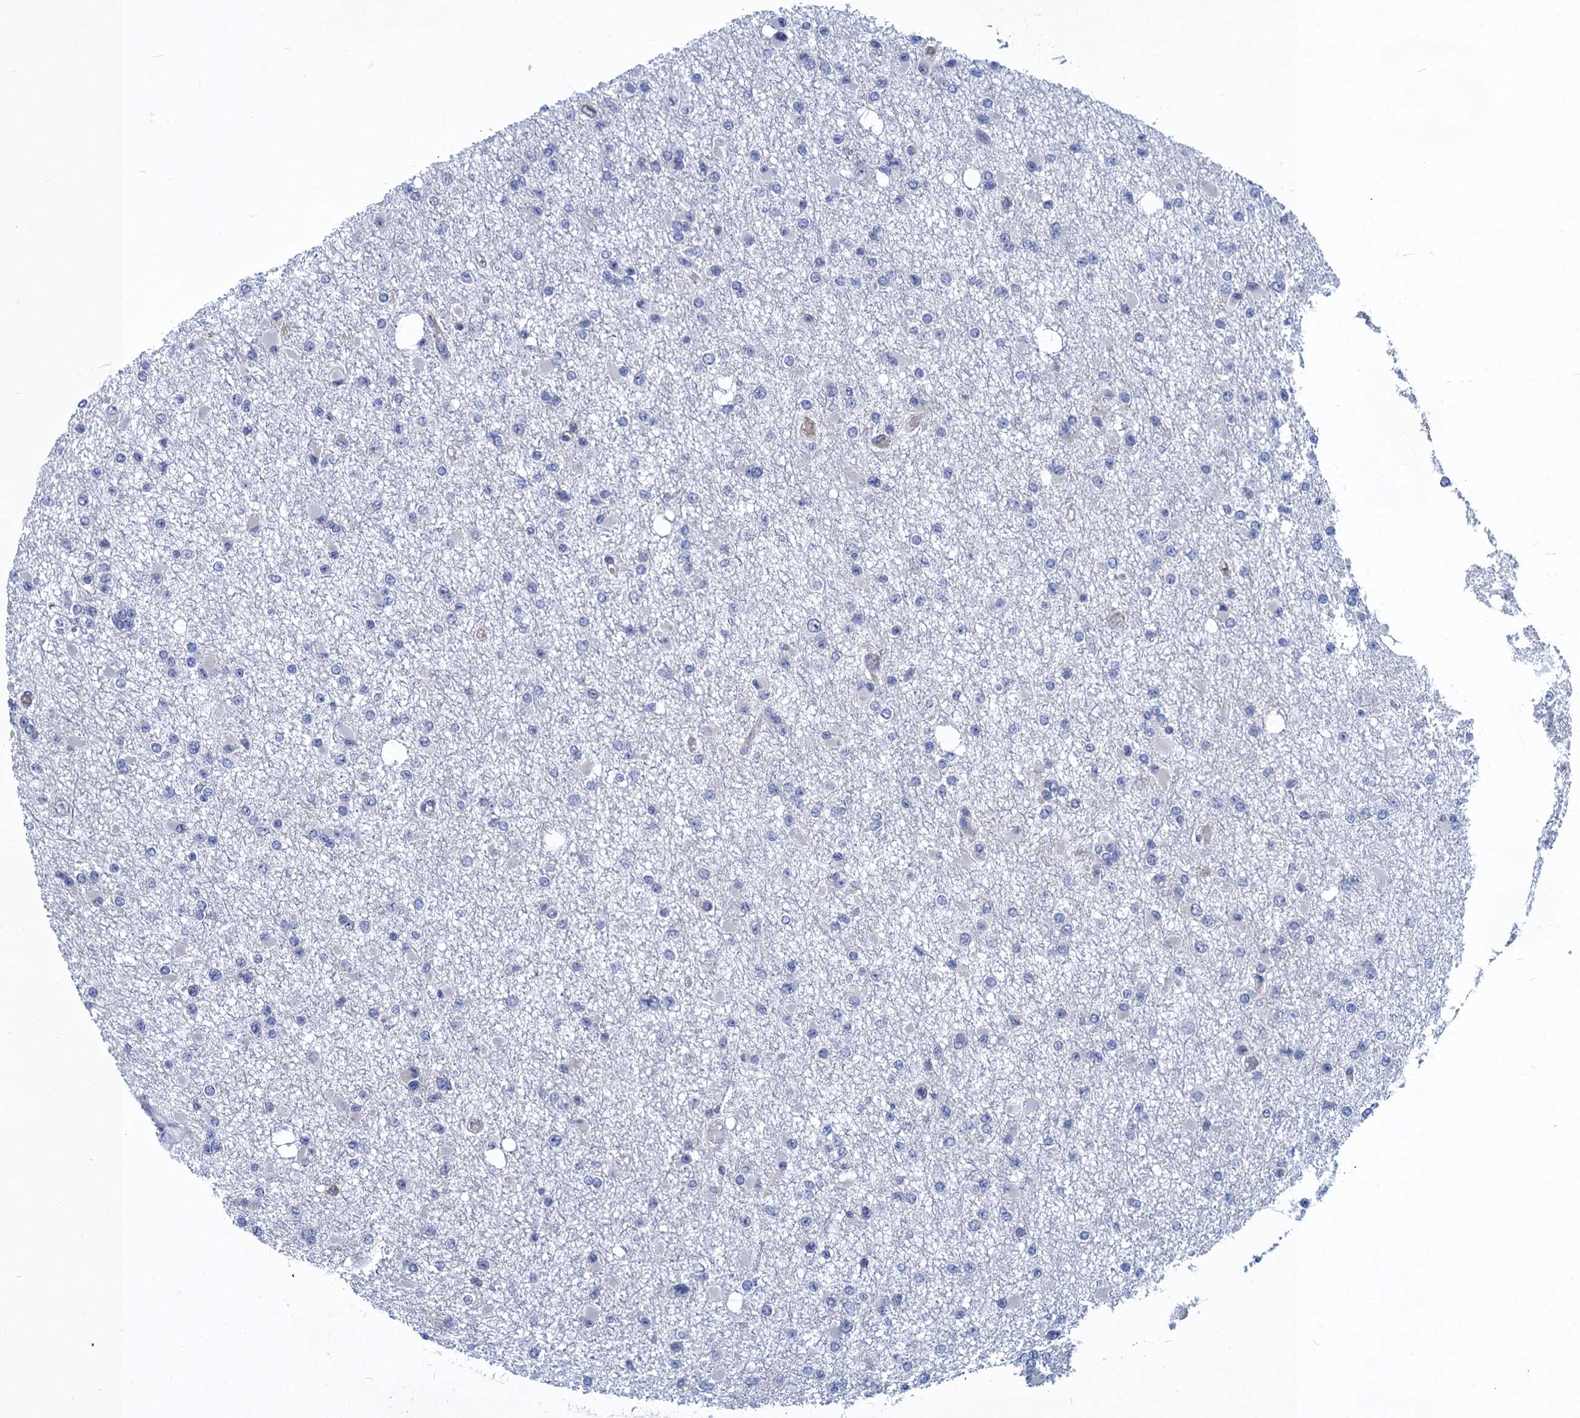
{"staining": {"intensity": "negative", "quantity": "none", "location": "none"}, "tissue": "glioma", "cell_type": "Tumor cells", "image_type": "cancer", "snomed": [{"axis": "morphology", "description": "Glioma, malignant, Low grade"}, {"axis": "topography", "description": "Brain"}], "caption": "High magnification brightfield microscopy of malignant glioma (low-grade) stained with DAB (3,3'-diaminobenzidine) (brown) and counterstained with hematoxylin (blue): tumor cells show no significant staining.", "gene": "DNHD1", "patient": {"sex": "female", "age": 22}}